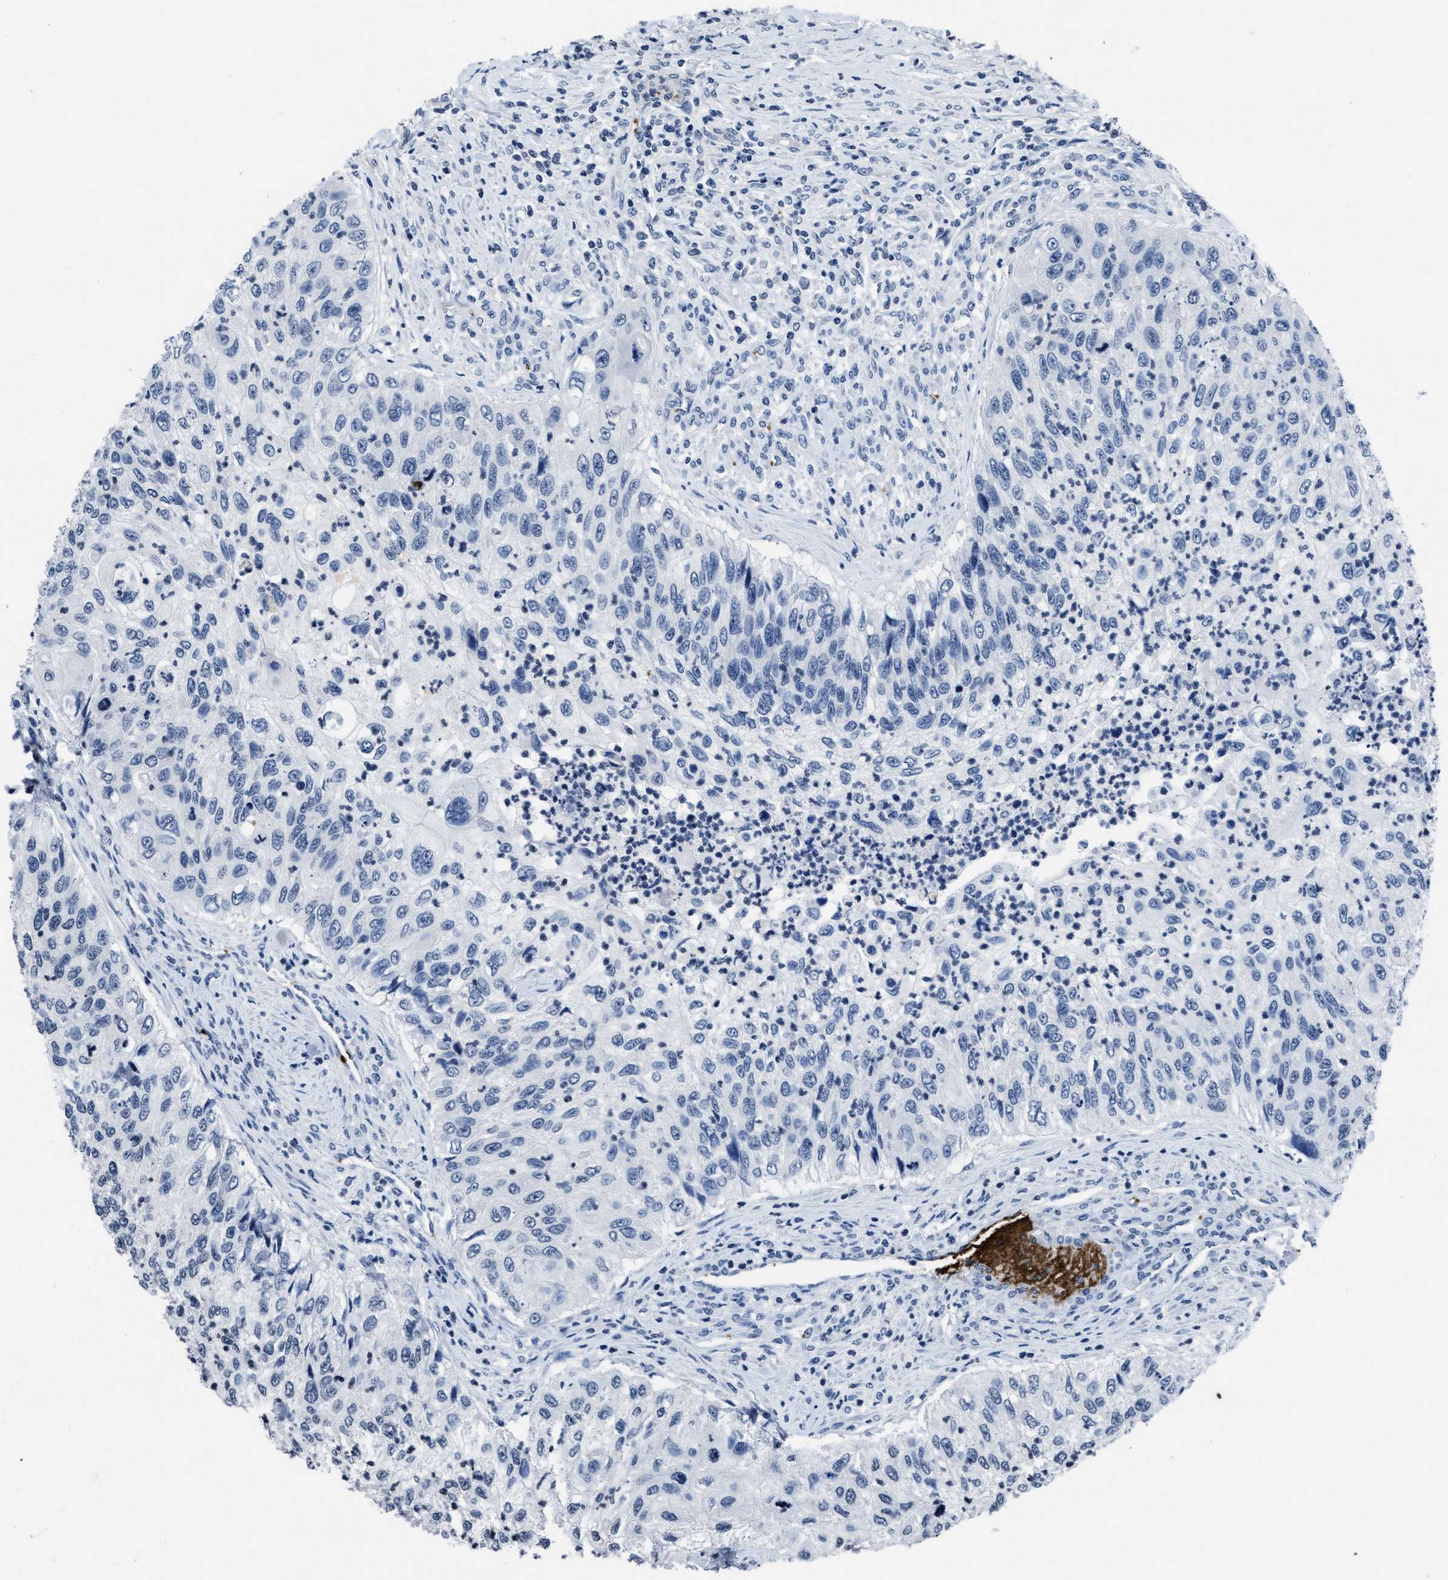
{"staining": {"intensity": "negative", "quantity": "none", "location": "none"}, "tissue": "urothelial cancer", "cell_type": "Tumor cells", "image_type": "cancer", "snomed": [{"axis": "morphology", "description": "Urothelial carcinoma, High grade"}, {"axis": "topography", "description": "Urinary bladder"}], "caption": "An image of human urothelial cancer is negative for staining in tumor cells.", "gene": "ITGA2B", "patient": {"sex": "female", "age": 60}}